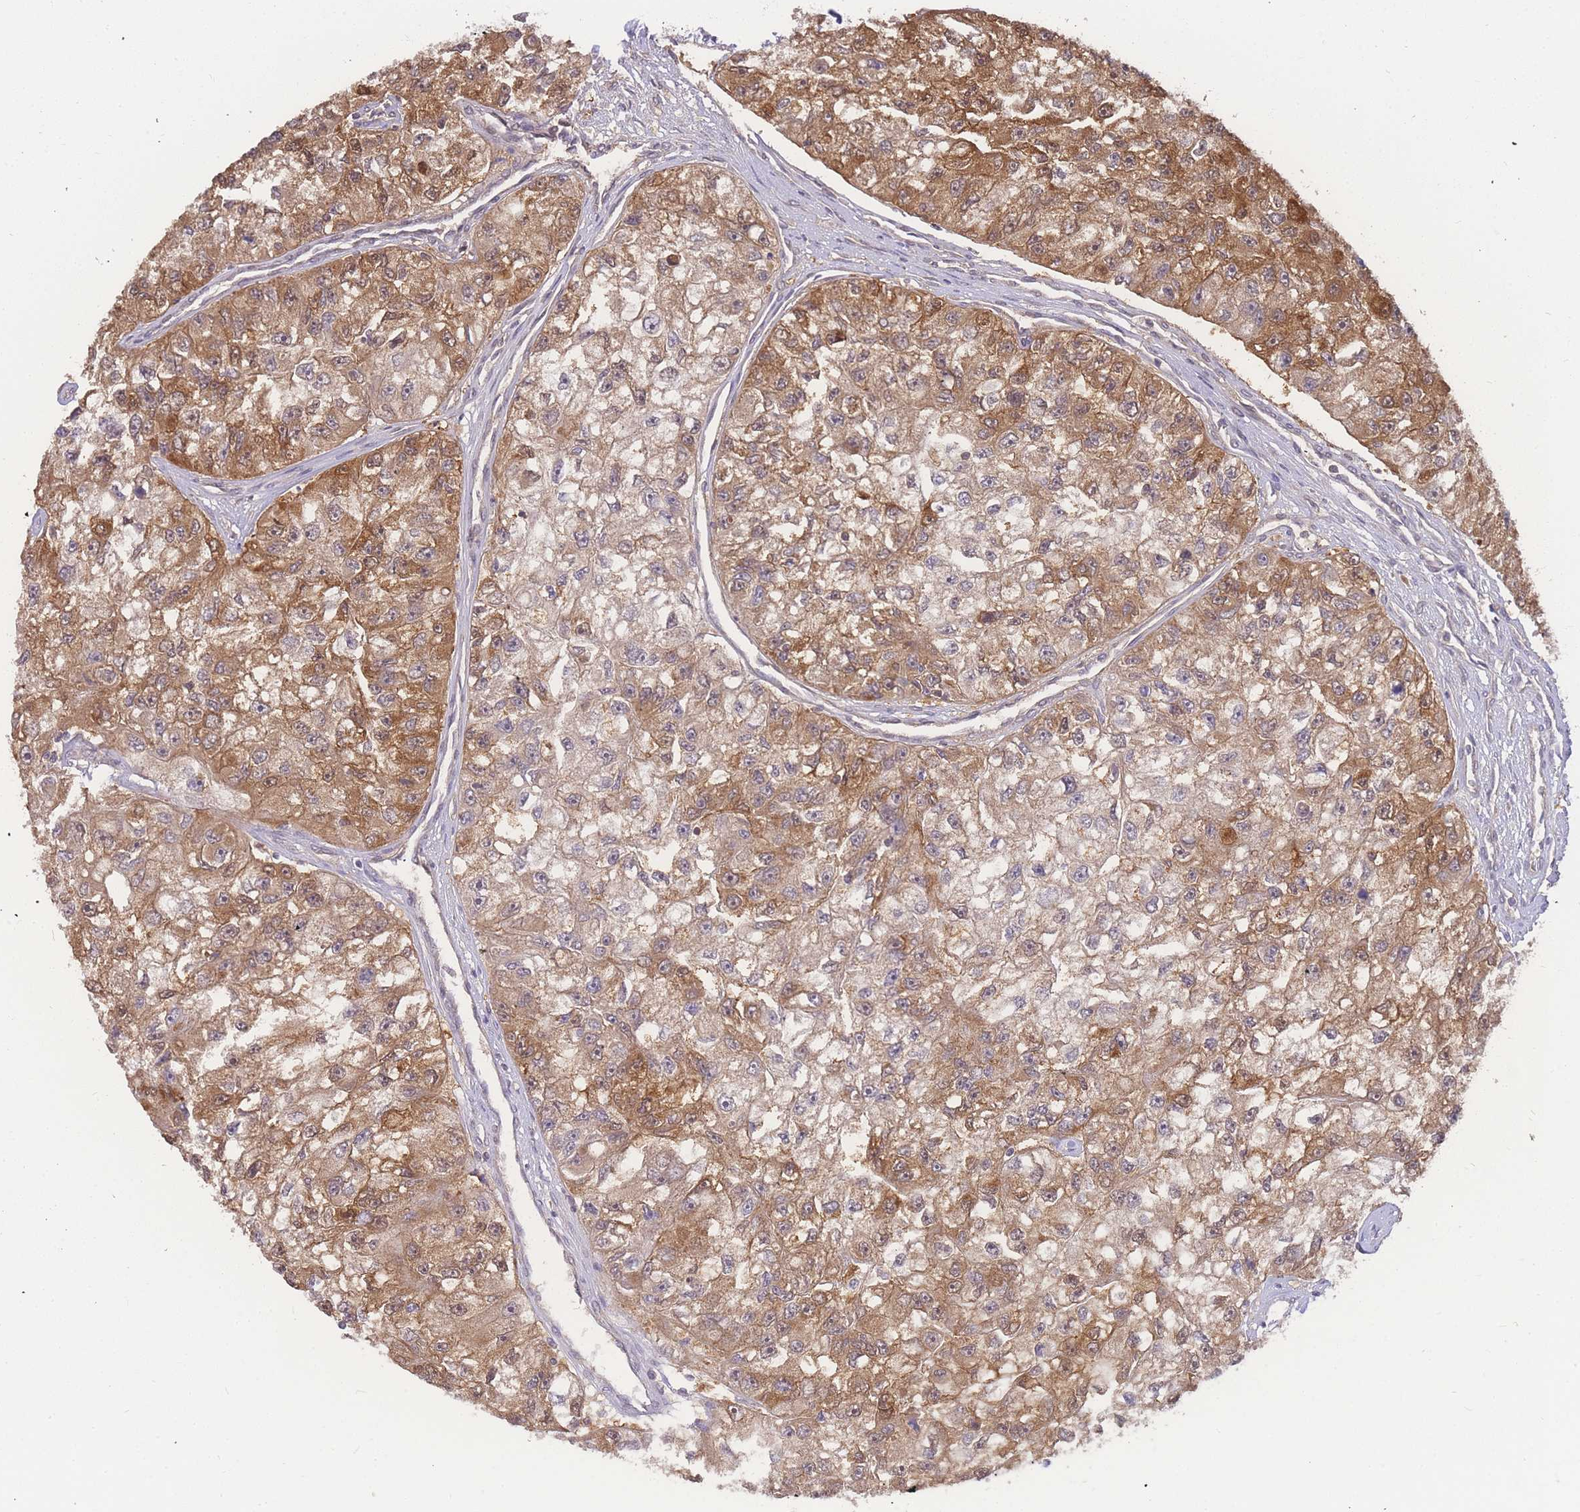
{"staining": {"intensity": "moderate", "quantity": ">75%", "location": "cytoplasmic/membranous"}, "tissue": "renal cancer", "cell_type": "Tumor cells", "image_type": "cancer", "snomed": [{"axis": "morphology", "description": "Adenocarcinoma, NOS"}, {"axis": "topography", "description": "Kidney"}], "caption": "Human renal cancer stained with a protein marker demonstrates moderate staining in tumor cells.", "gene": "KIAA1191", "patient": {"sex": "male", "age": 63}}